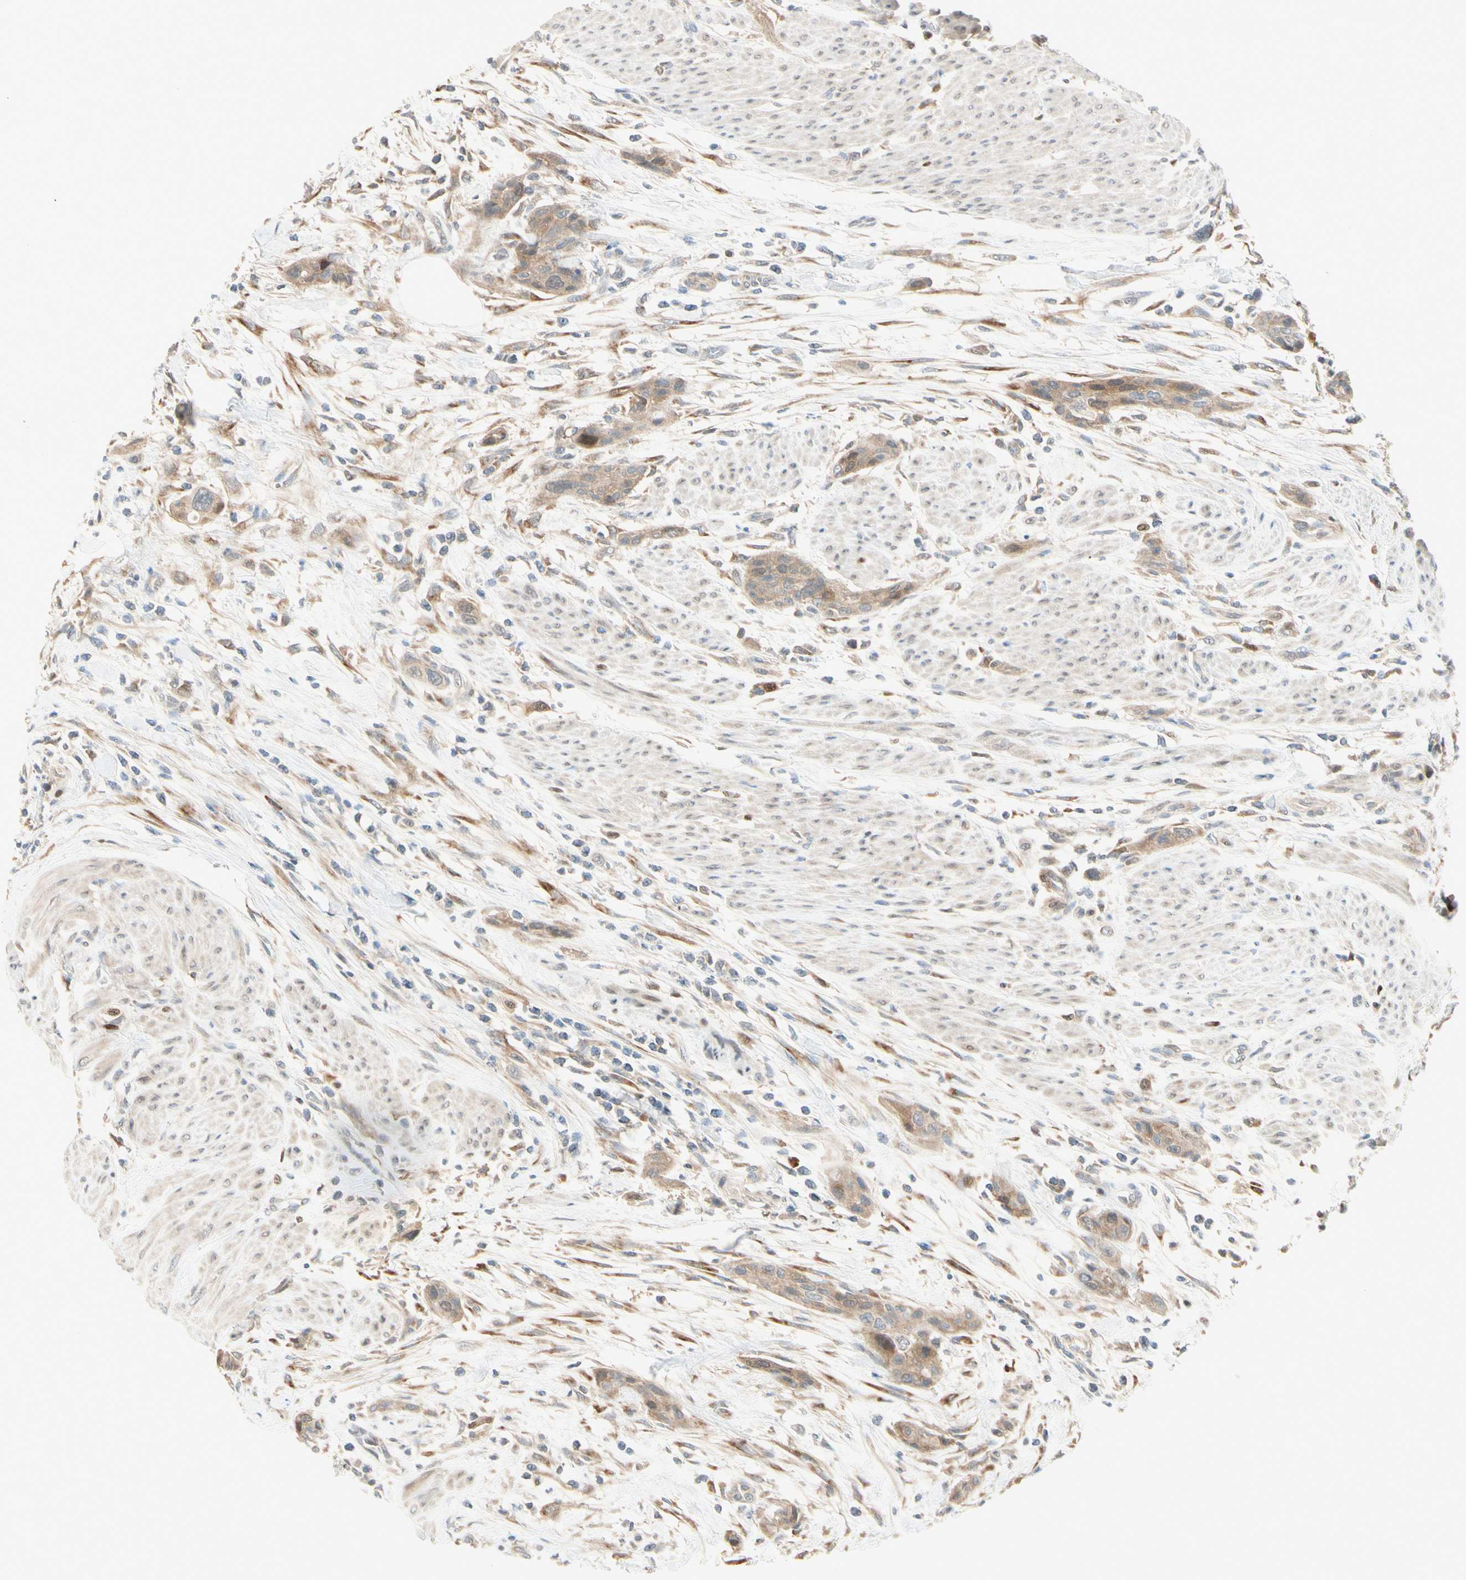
{"staining": {"intensity": "weak", "quantity": ">75%", "location": "cytoplasmic/membranous"}, "tissue": "urothelial cancer", "cell_type": "Tumor cells", "image_type": "cancer", "snomed": [{"axis": "morphology", "description": "Urothelial carcinoma, High grade"}, {"axis": "topography", "description": "Urinary bladder"}], "caption": "Protein expression analysis of human high-grade urothelial carcinoma reveals weak cytoplasmic/membranous expression in approximately >75% of tumor cells.", "gene": "PTTG1", "patient": {"sex": "male", "age": 35}}